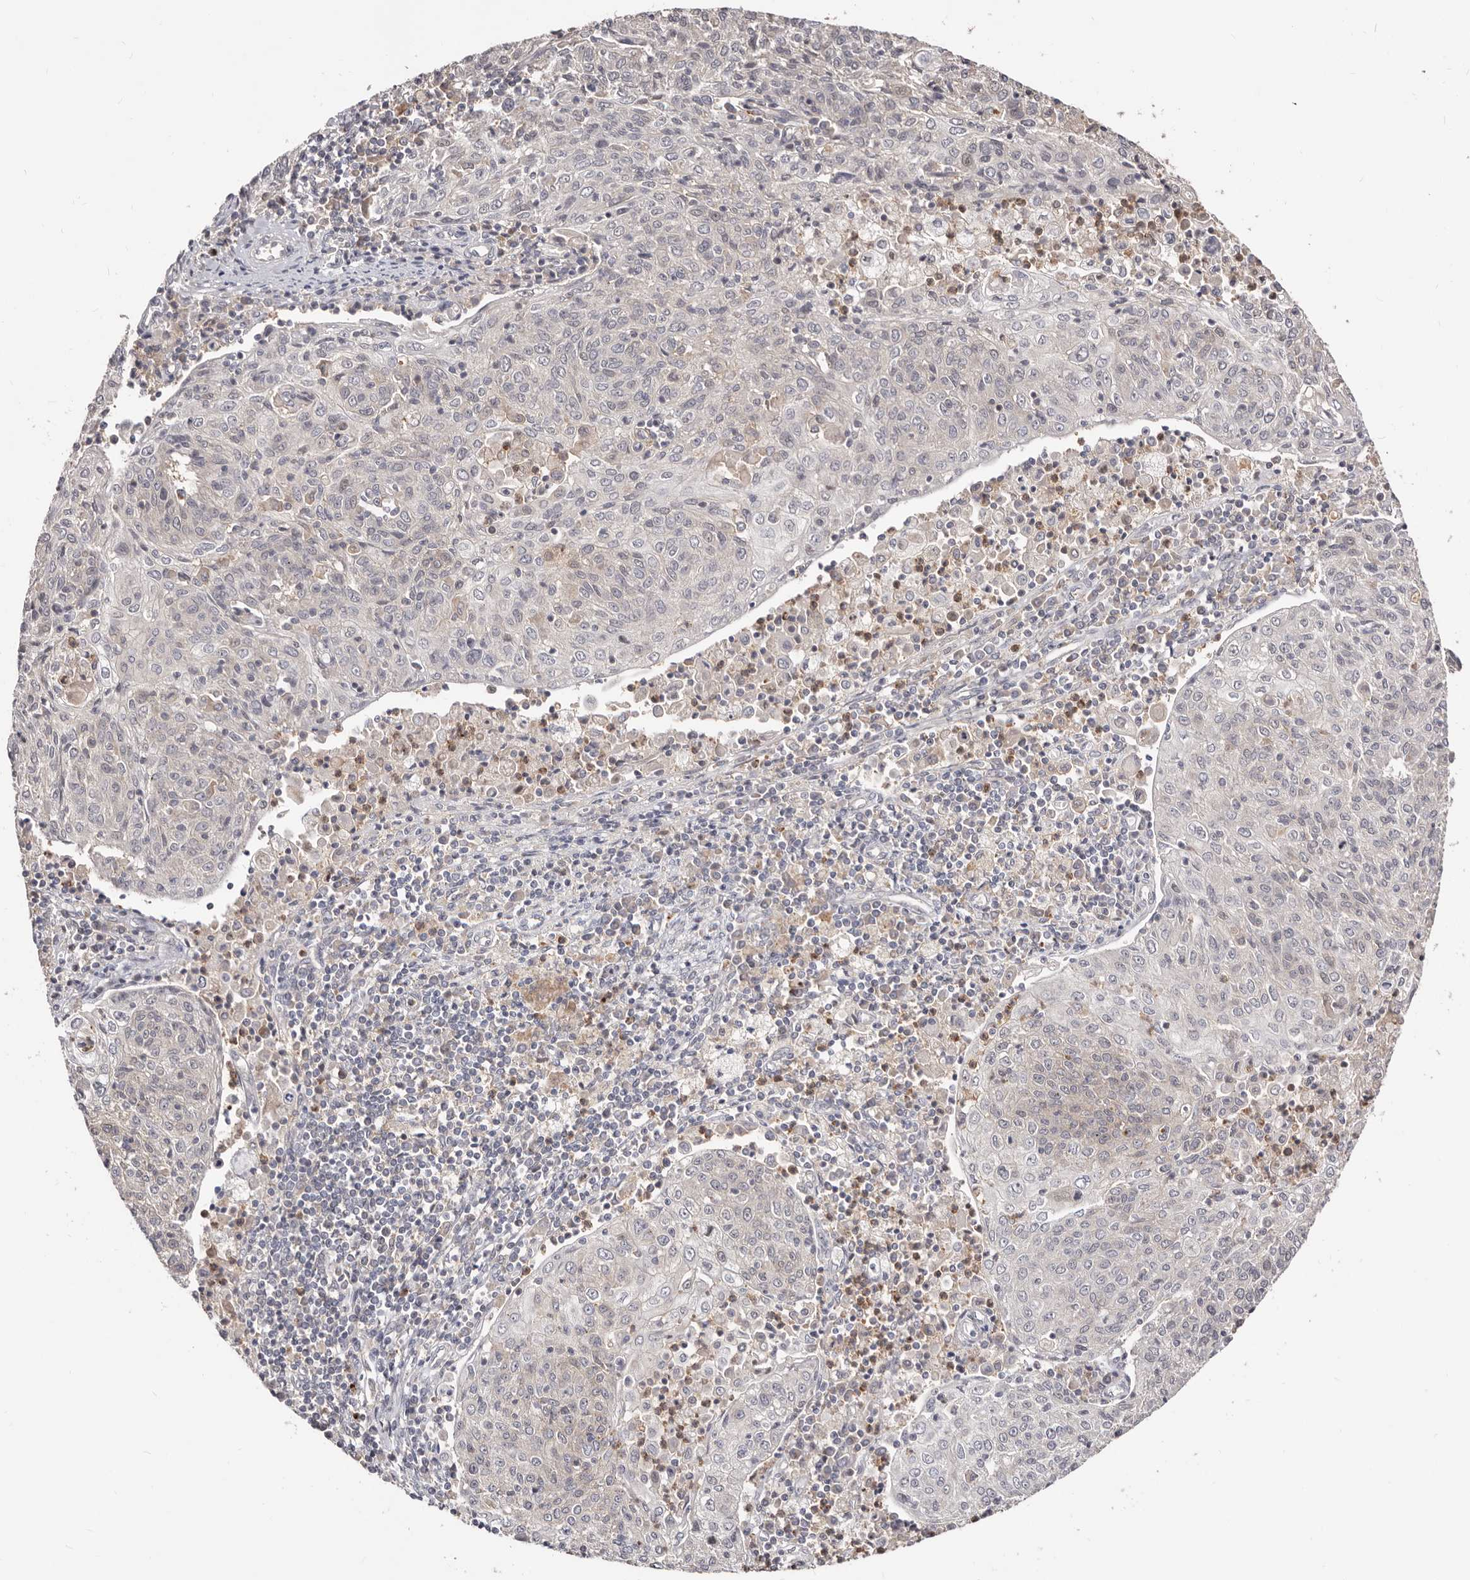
{"staining": {"intensity": "negative", "quantity": "none", "location": "none"}, "tissue": "cervical cancer", "cell_type": "Tumor cells", "image_type": "cancer", "snomed": [{"axis": "morphology", "description": "Squamous cell carcinoma, NOS"}, {"axis": "topography", "description": "Cervix"}], "caption": "Tumor cells show no significant protein positivity in cervical cancer (squamous cell carcinoma).", "gene": "TC2N", "patient": {"sex": "female", "age": 48}}